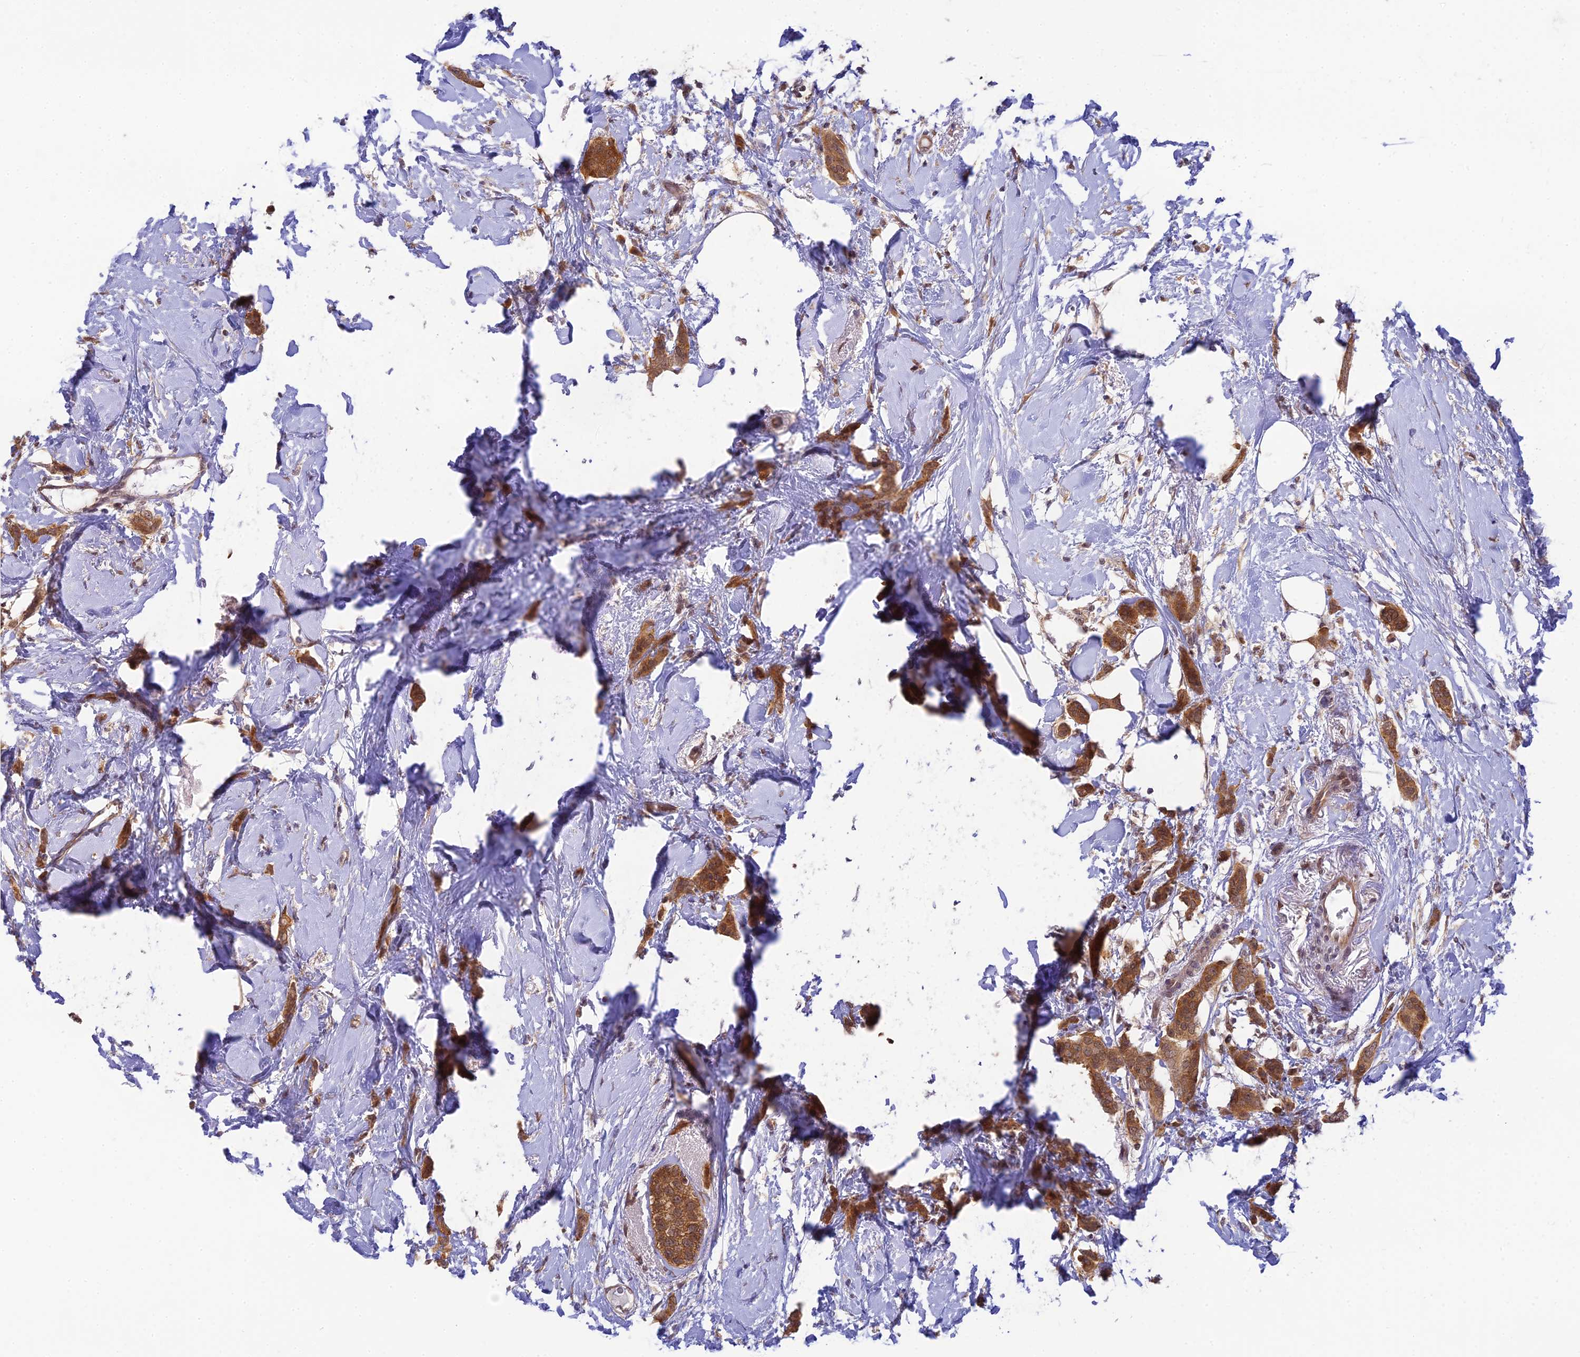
{"staining": {"intensity": "moderate", "quantity": ">75%", "location": "cytoplasmic/membranous"}, "tissue": "breast cancer", "cell_type": "Tumor cells", "image_type": "cancer", "snomed": [{"axis": "morphology", "description": "Duct carcinoma"}, {"axis": "topography", "description": "Breast"}], "caption": "Invasive ductal carcinoma (breast) tissue reveals moderate cytoplasmic/membranous expression in about >75% of tumor cells (DAB IHC with brightfield microscopy, high magnification).", "gene": "SKIC8", "patient": {"sex": "female", "age": 72}}